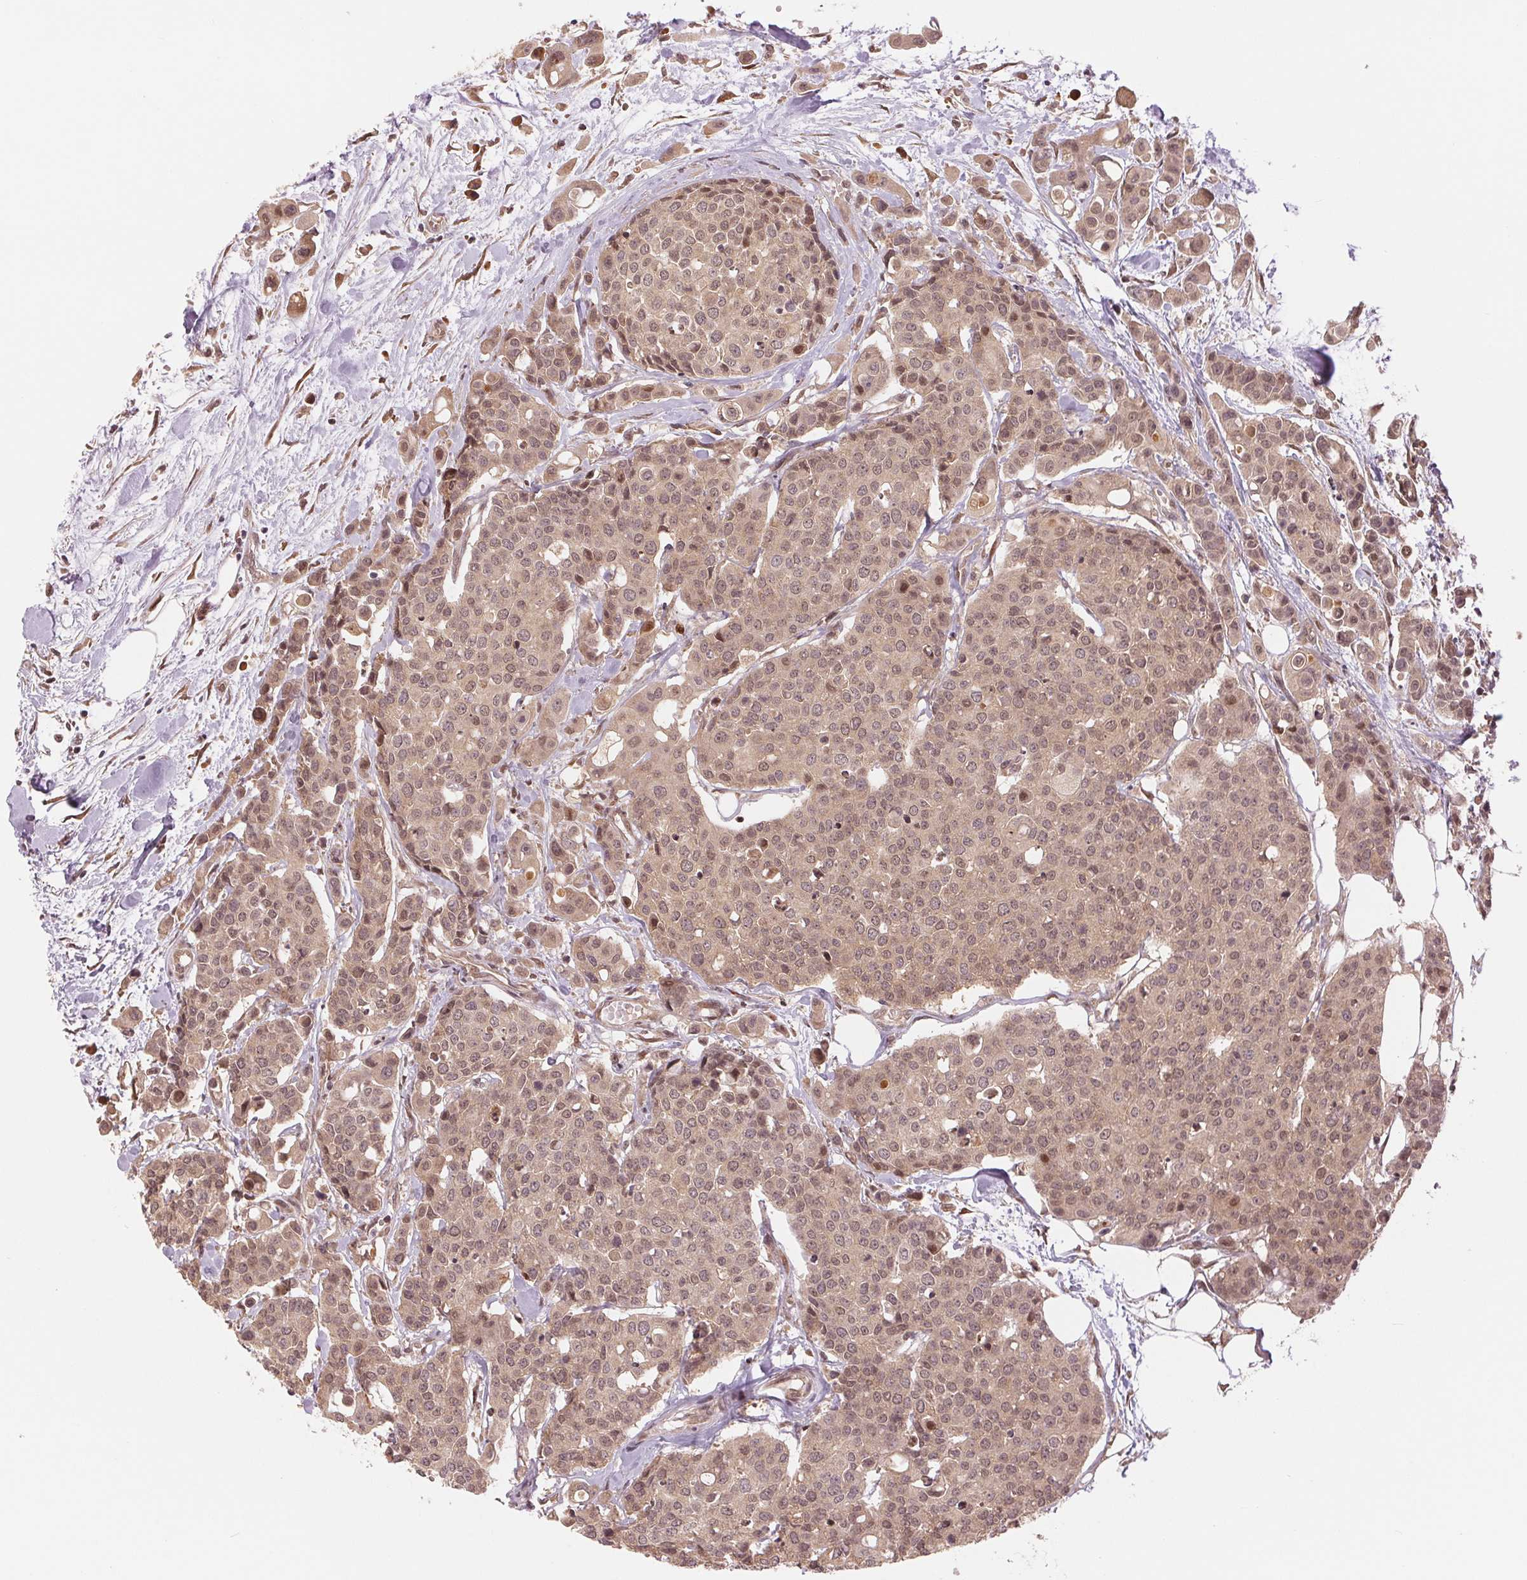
{"staining": {"intensity": "moderate", "quantity": ">75%", "location": "cytoplasmic/membranous,nuclear"}, "tissue": "carcinoid", "cell_type": "Tumor cells", "image_type": "cancer", "snomed": [{"axis": "morphology", "description": "Carcinoid, malignant, NOS"}, {"axis": "topography", "description": "Colon"}], "caption": "Immunohistochemistry (IHC) micrograph of neoplastic tissue: human carcinoid (malignant) stained using IHC demonstrates medium levels of moderate protein expression localized specifically in the cytoplasmic/membranous and nuclear of tumor cells, appearing as a cytoplasmic/membranous and nuclear brown color.", "gene": "ERI3", "patient": {"sex": "male", "age": 81}}